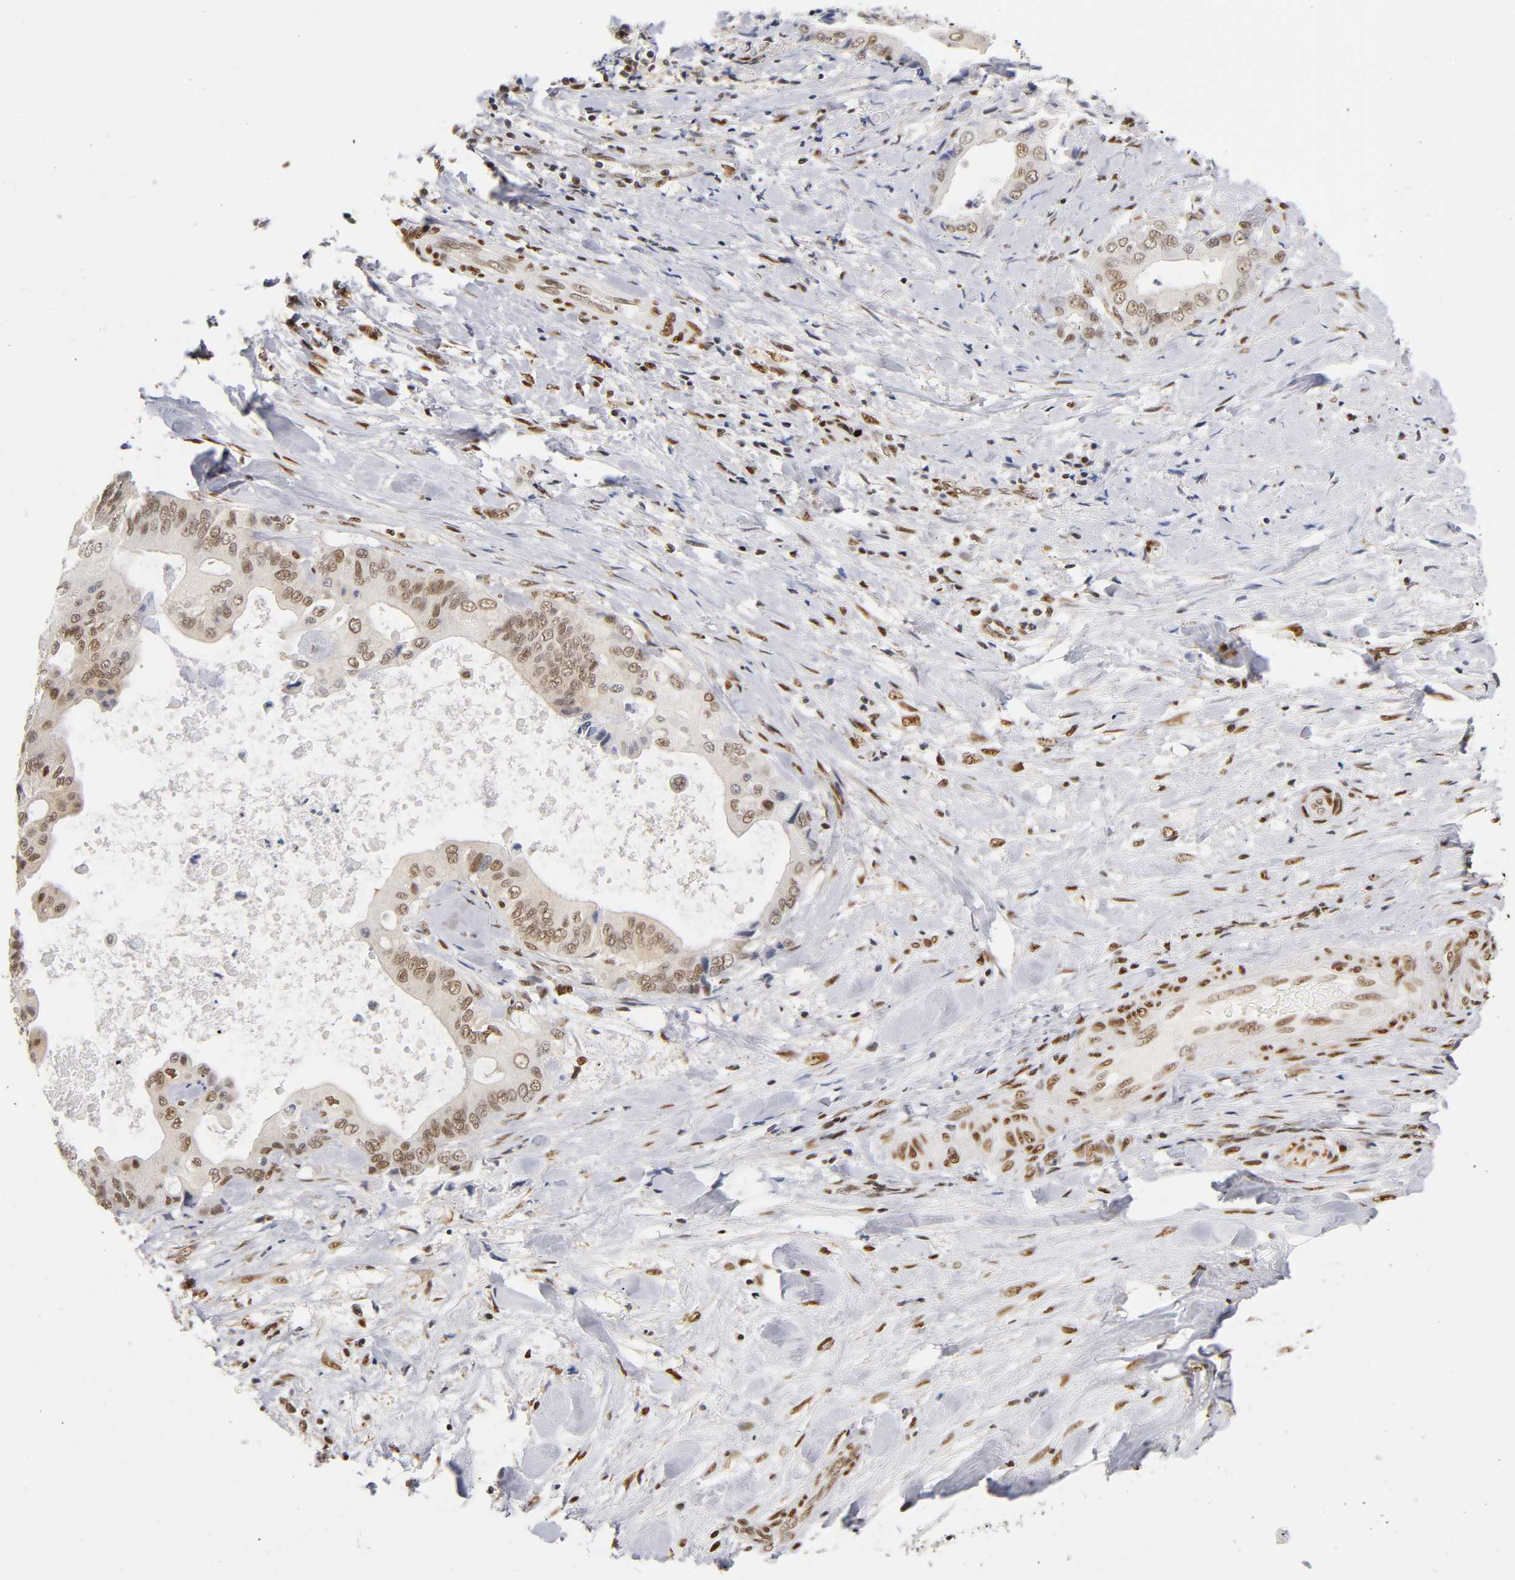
{"staining": {"intensity": "weak", "quantity": "25%-75%", "location": "cytoplasmic/membranous,nuclear"}, "tissue": "liver cancer", "cell_type": "Tumor cells", "image_type": "cancer", "snomed": [{"axis": "morphology", "description": "Cholangiocarcinoma"}, {"axis": "topography", "description": "Liver"}], "caption": "Protein staining shows weak cytoplasmic/membranous and nuclear expression in approximately 25%-75% of tumor cells in liver cancer.", "gene": "NR3C1", "patient": {"sex": "male", "age": 58}}